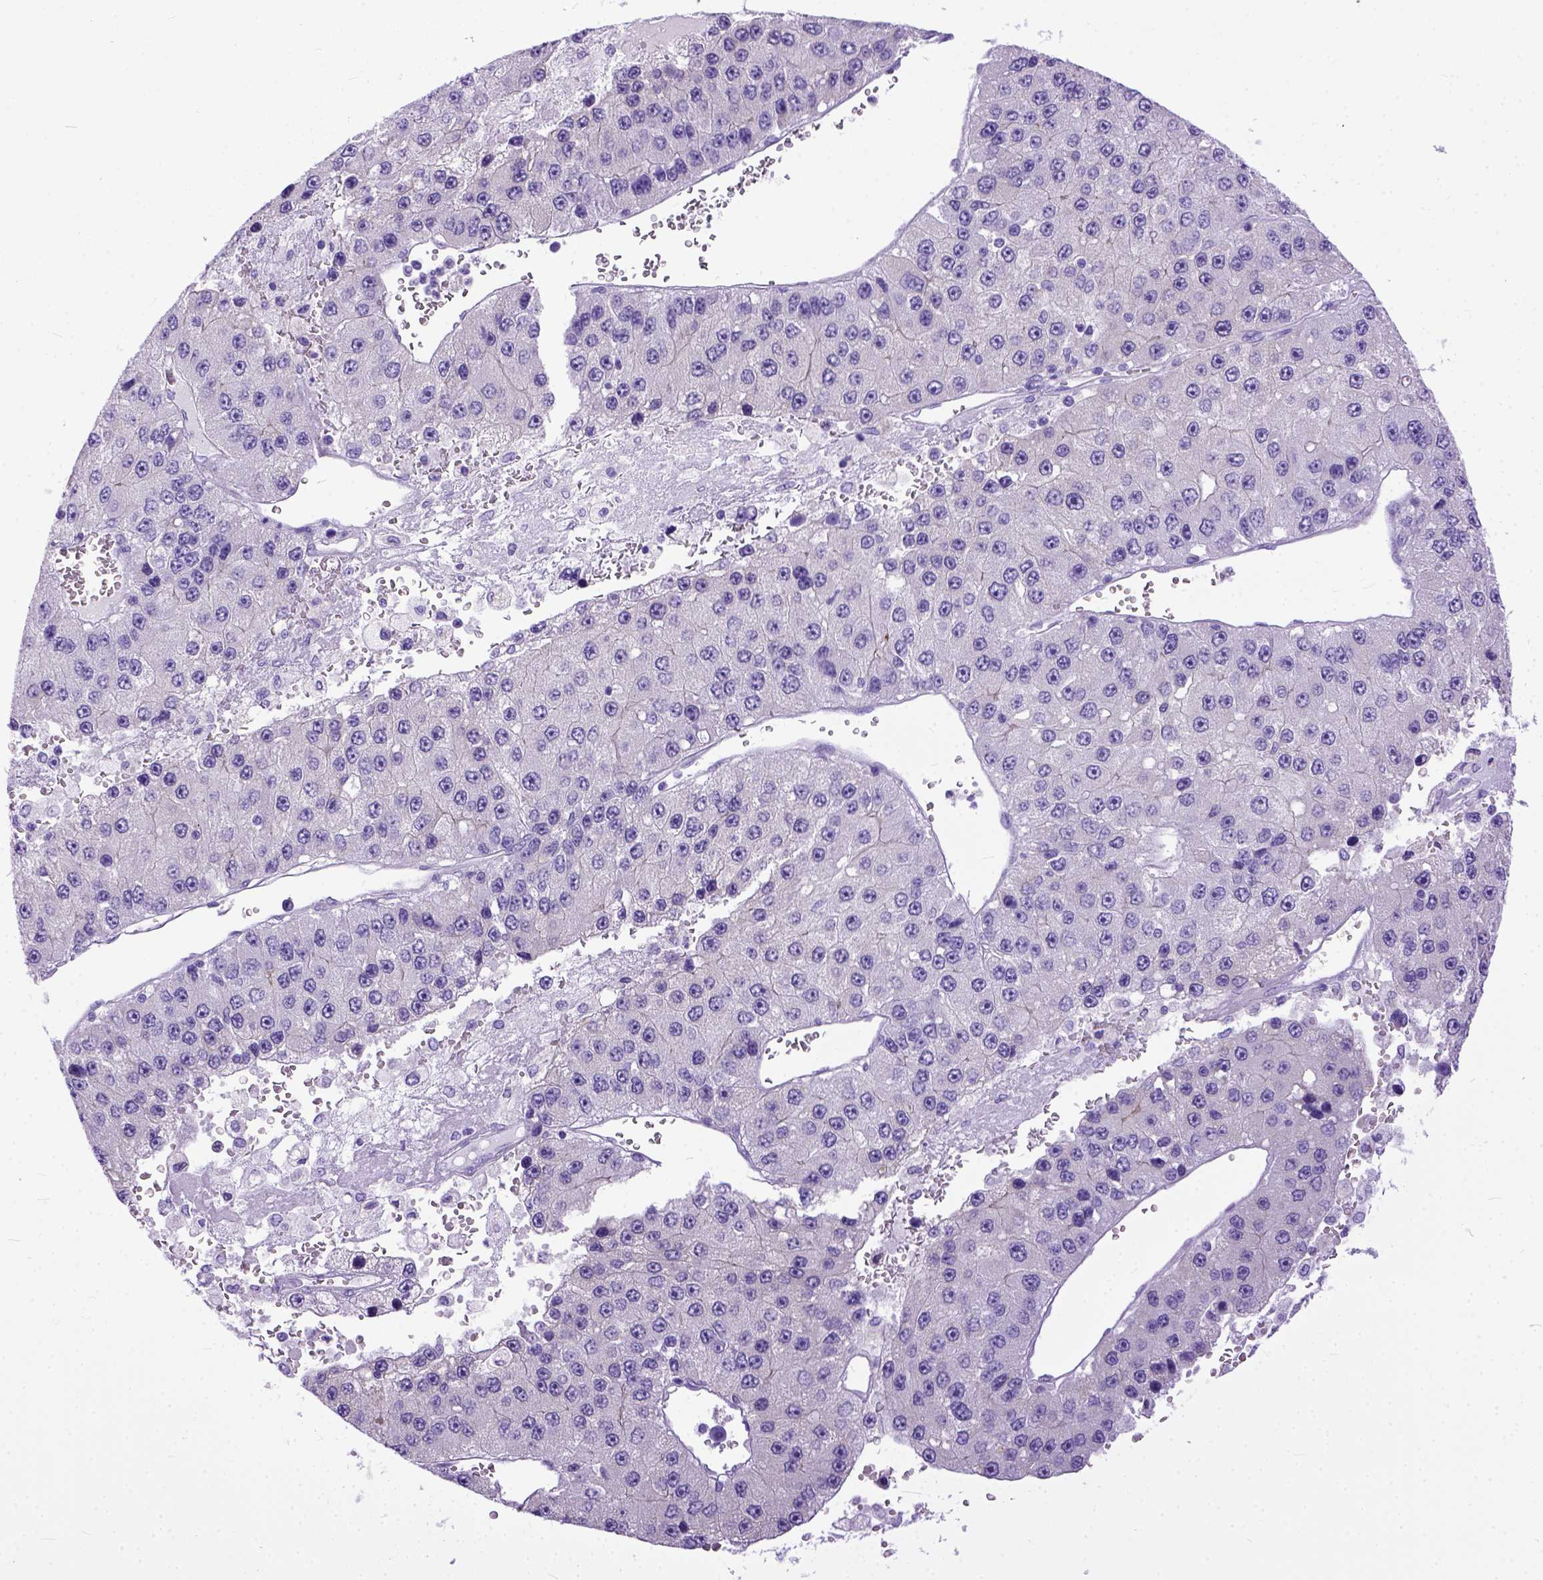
{"staining": {"intensity": "negative", "quantity": "none", "location": "none"}, "tissue": "liver cancer", "cell_type": "Tumor cells", "image_type": "cancer", "snomed": [{"axis": "morphology", "description": "Carcinoma, Hepatocellular, NOS"}, {"axis": "topography", "description": "Liver"}], "caption": "High magnification brightfield microscopy of liver hepatocellular carcinoma stained with DAB (brown) and counterstained with hematoxylin (blue): tumor cells show no significant expression.", "gene": "PPL", "patient": {"sex": "female", "age": 73}}